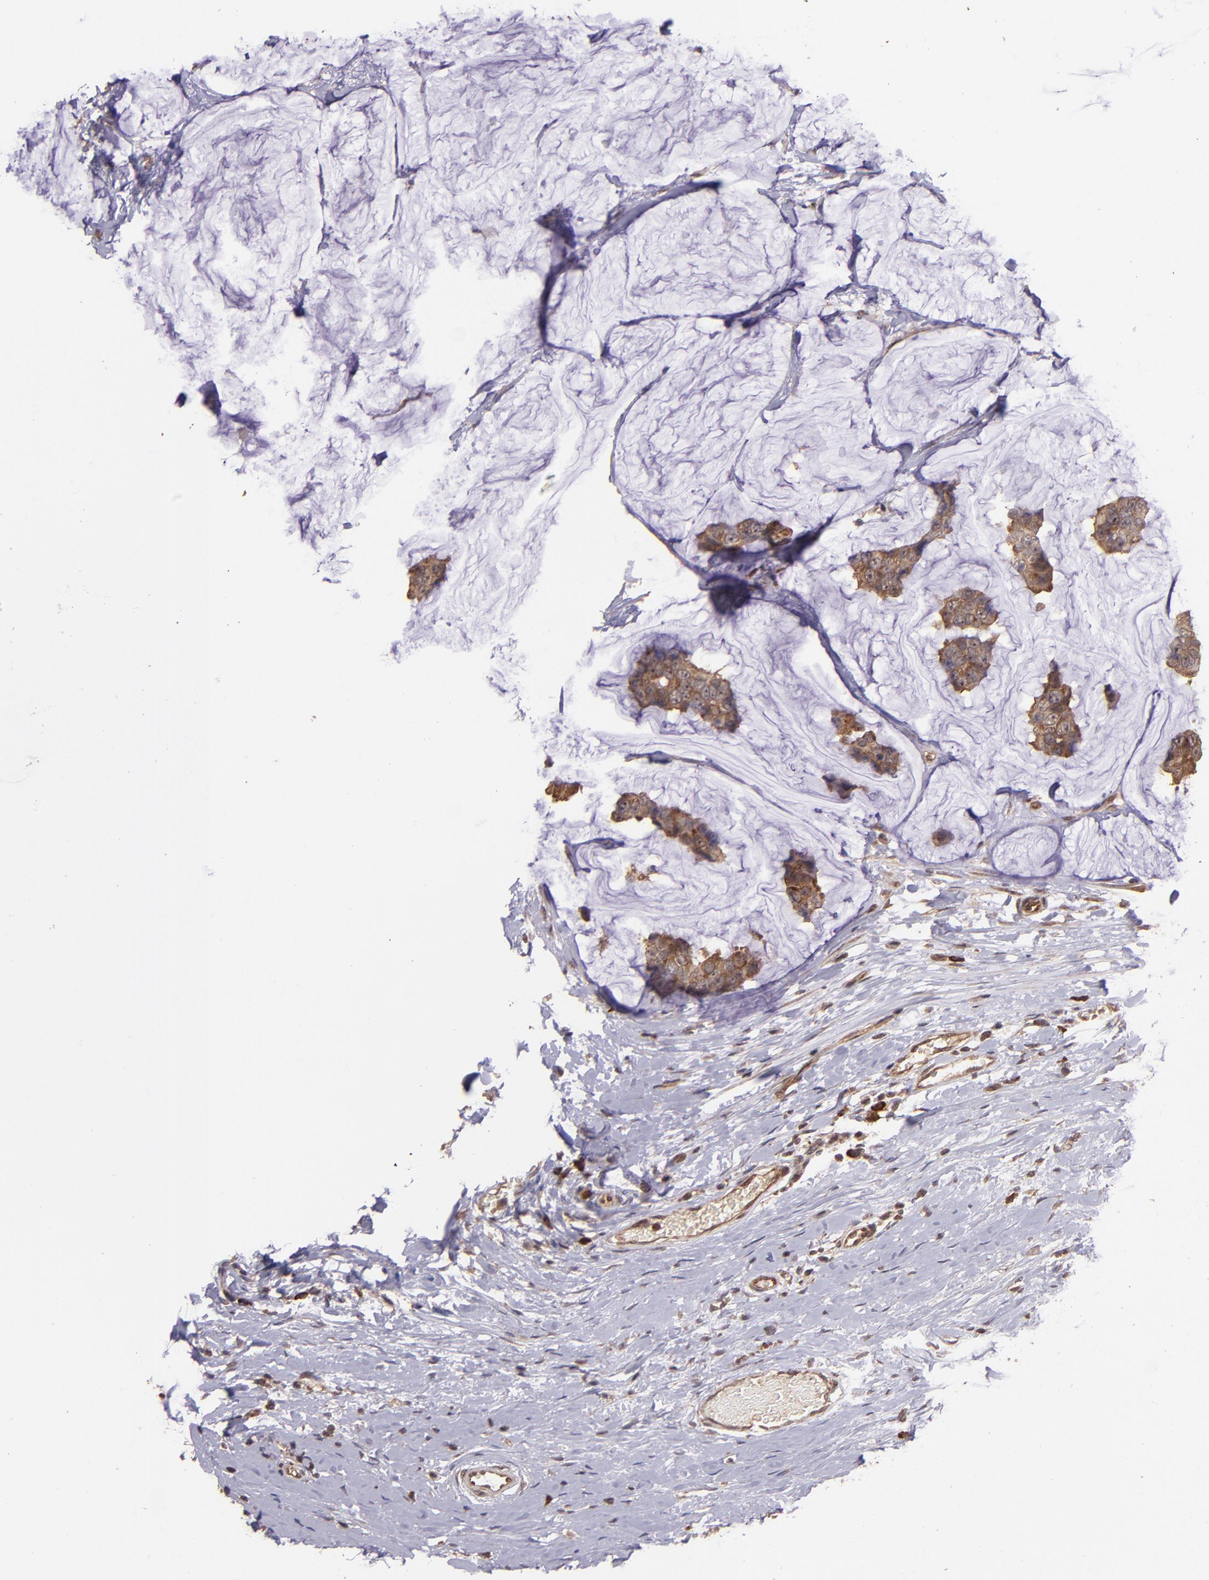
{"staining": {"intensity": "strong", "quantity": ">75%", "location": "cytoplasmic/membranous"}, "tissue": "breast cancer", "cell_type": "Tumor cells", "image_type": "cancer", "snomed": [{"axis": "morphology", "description": "Normal tissue, NOS"}, {"axis": "morphology", "description": "Duct carcinoma"}, {"axis": "topography", "description": "Breast"}], "caption": "Protein staining exhibits strong cytoplasmic/membranous expression in approximately >75% of tumor cells in breast cancer. Using DAB (3,3'-diaminobenzidine) (brown) and hematoxylin (blue) stains, captured at high magnification using brightfield microscopy.", "gene": "USP51", "patient": {"sex": "female", "age": 50}}